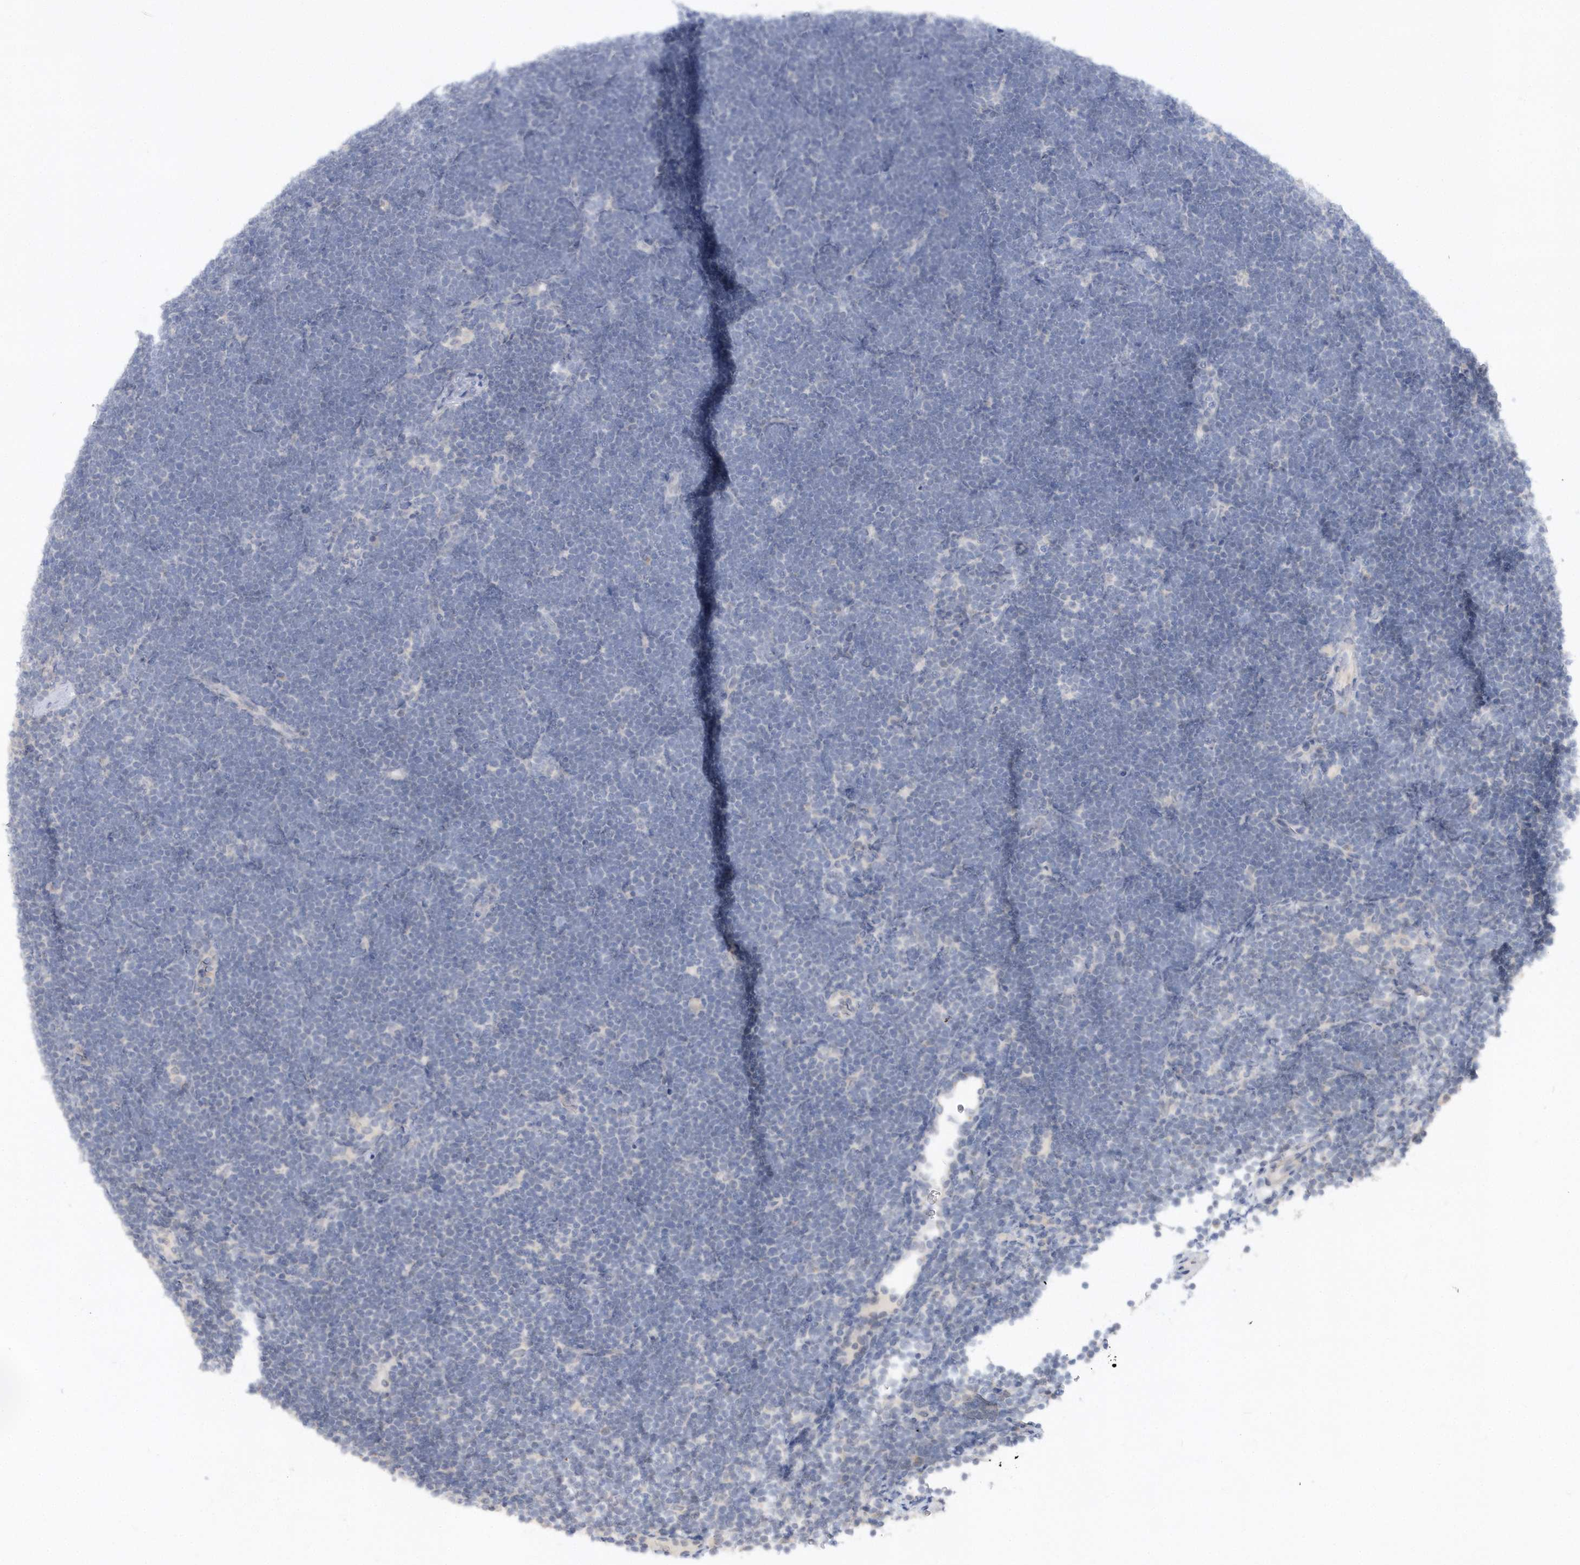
{"staining": {"intensity": "negative", "quantity": "none", "location": "none"}, "tissue": "lymphoma", "cell_type": "Tumor cells", "image_type": "cancer", "snomed": [{"axis": "morphology", "description": "Malignant lymphoma, non-Hodgkin's type, High grade"}, {"axis": "topography", "description": "Lymph node"}], "caption": "IHC histopathology image of malignant lymphoma, non-Hodgkin's type (high-grade) stained for a protein (brown), which exhibits no staining in tumor cells. (Brightfield microscopy of DAB immunohistochemistry at high magnification).", "gene": "RPE", "patient": {"sex": "male", "age": 13}}